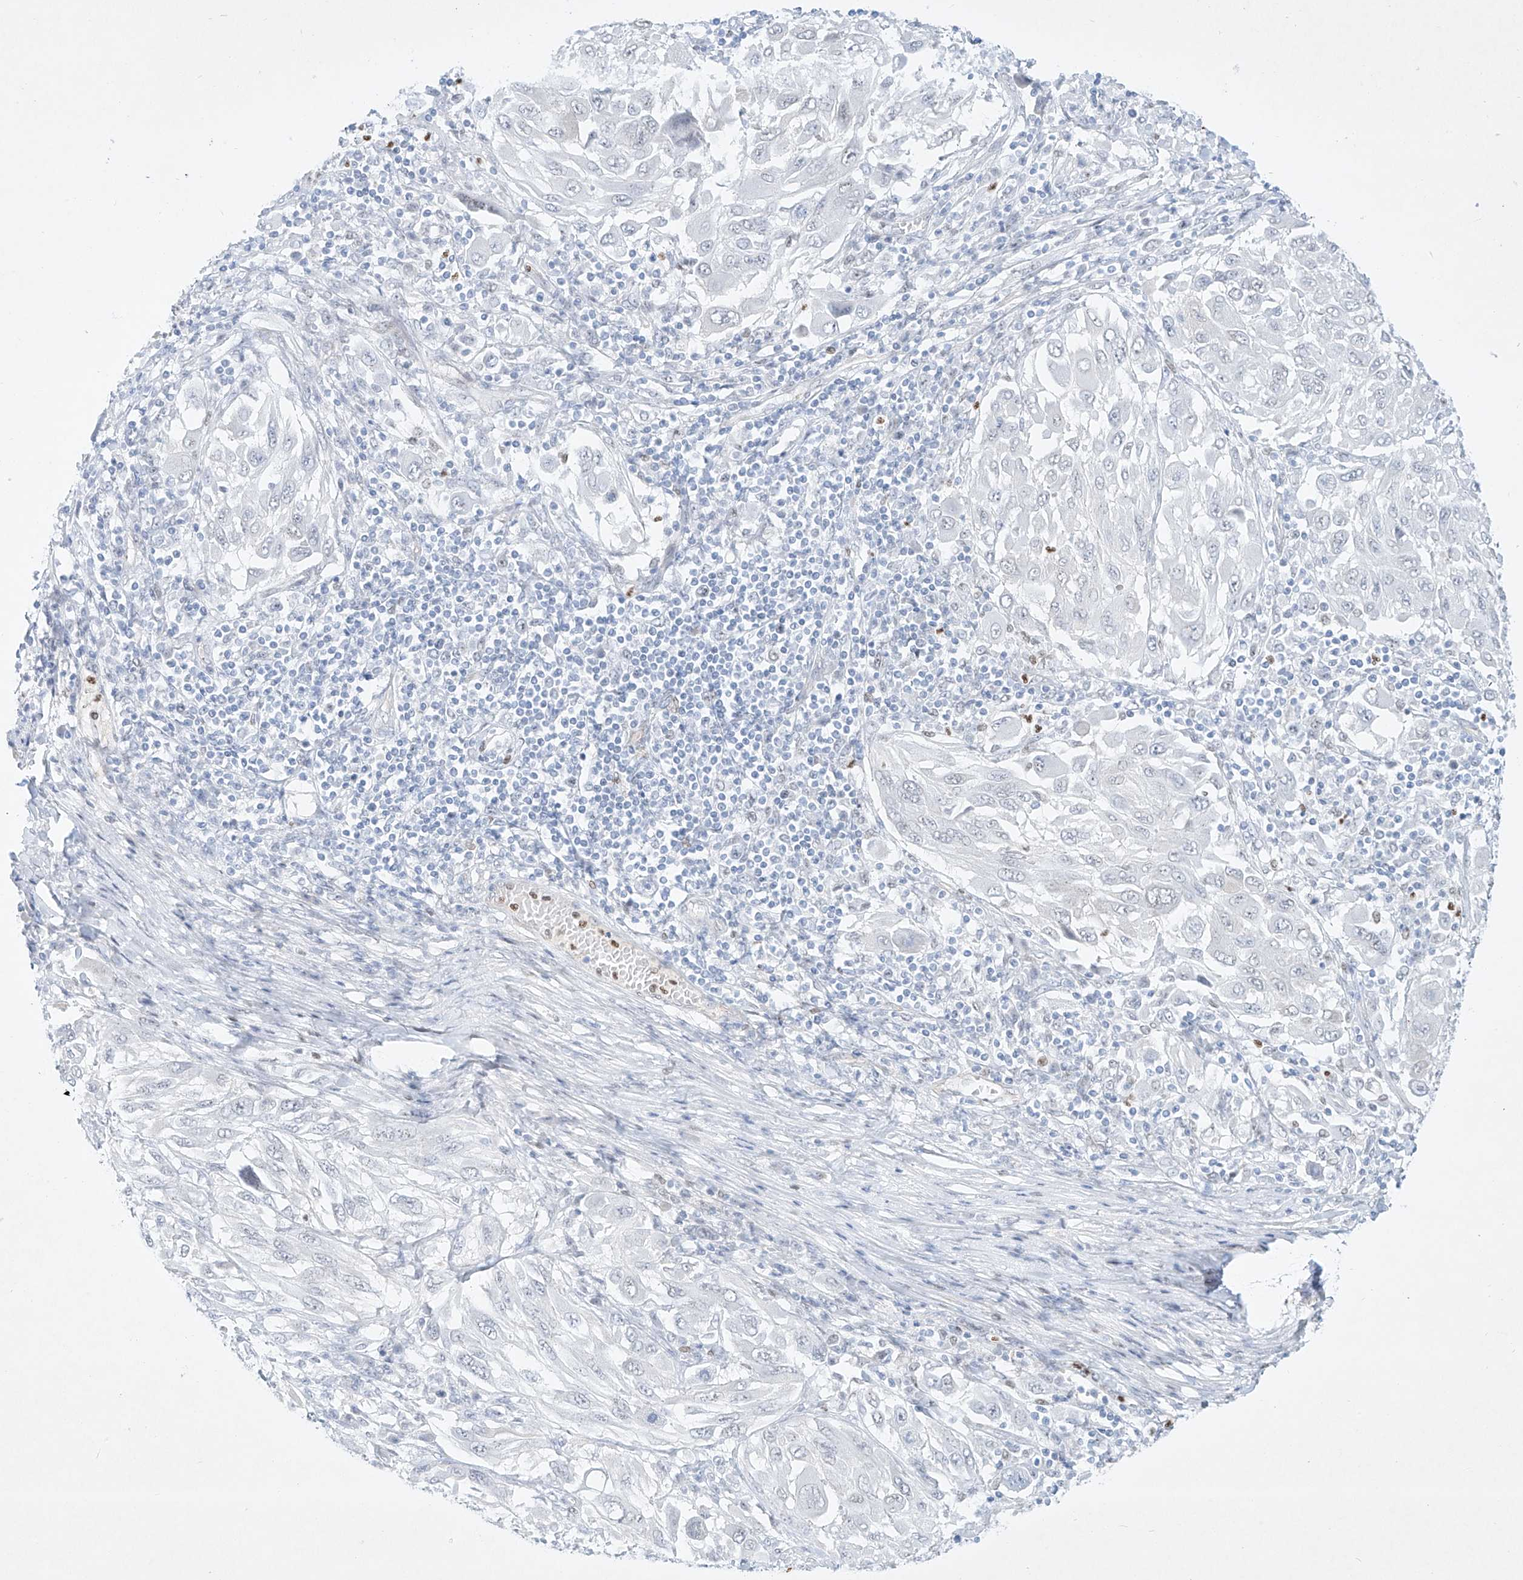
{"staining": {"intensity": "negative", "quantity": "none", "location": "none"}, "tissue": "melanoma", "cell_type": "Tumor cells", "image_type": "cancer", "snomed": [{"axis": "morphology", "description": "Malignant melanoma, NOS"}, {"axis": "topography", "description": "Skin"}], "caption": "The micrograph exhibits no staining of tumor cells in melanoma. The staining was performed using DAB to visualize the protein expression in brown, while the nuclei were stained in blue with hematoxylin (Magnification: 20x).", "gene": "REEP2", "patient": {"sex": "female", "age": 91}}